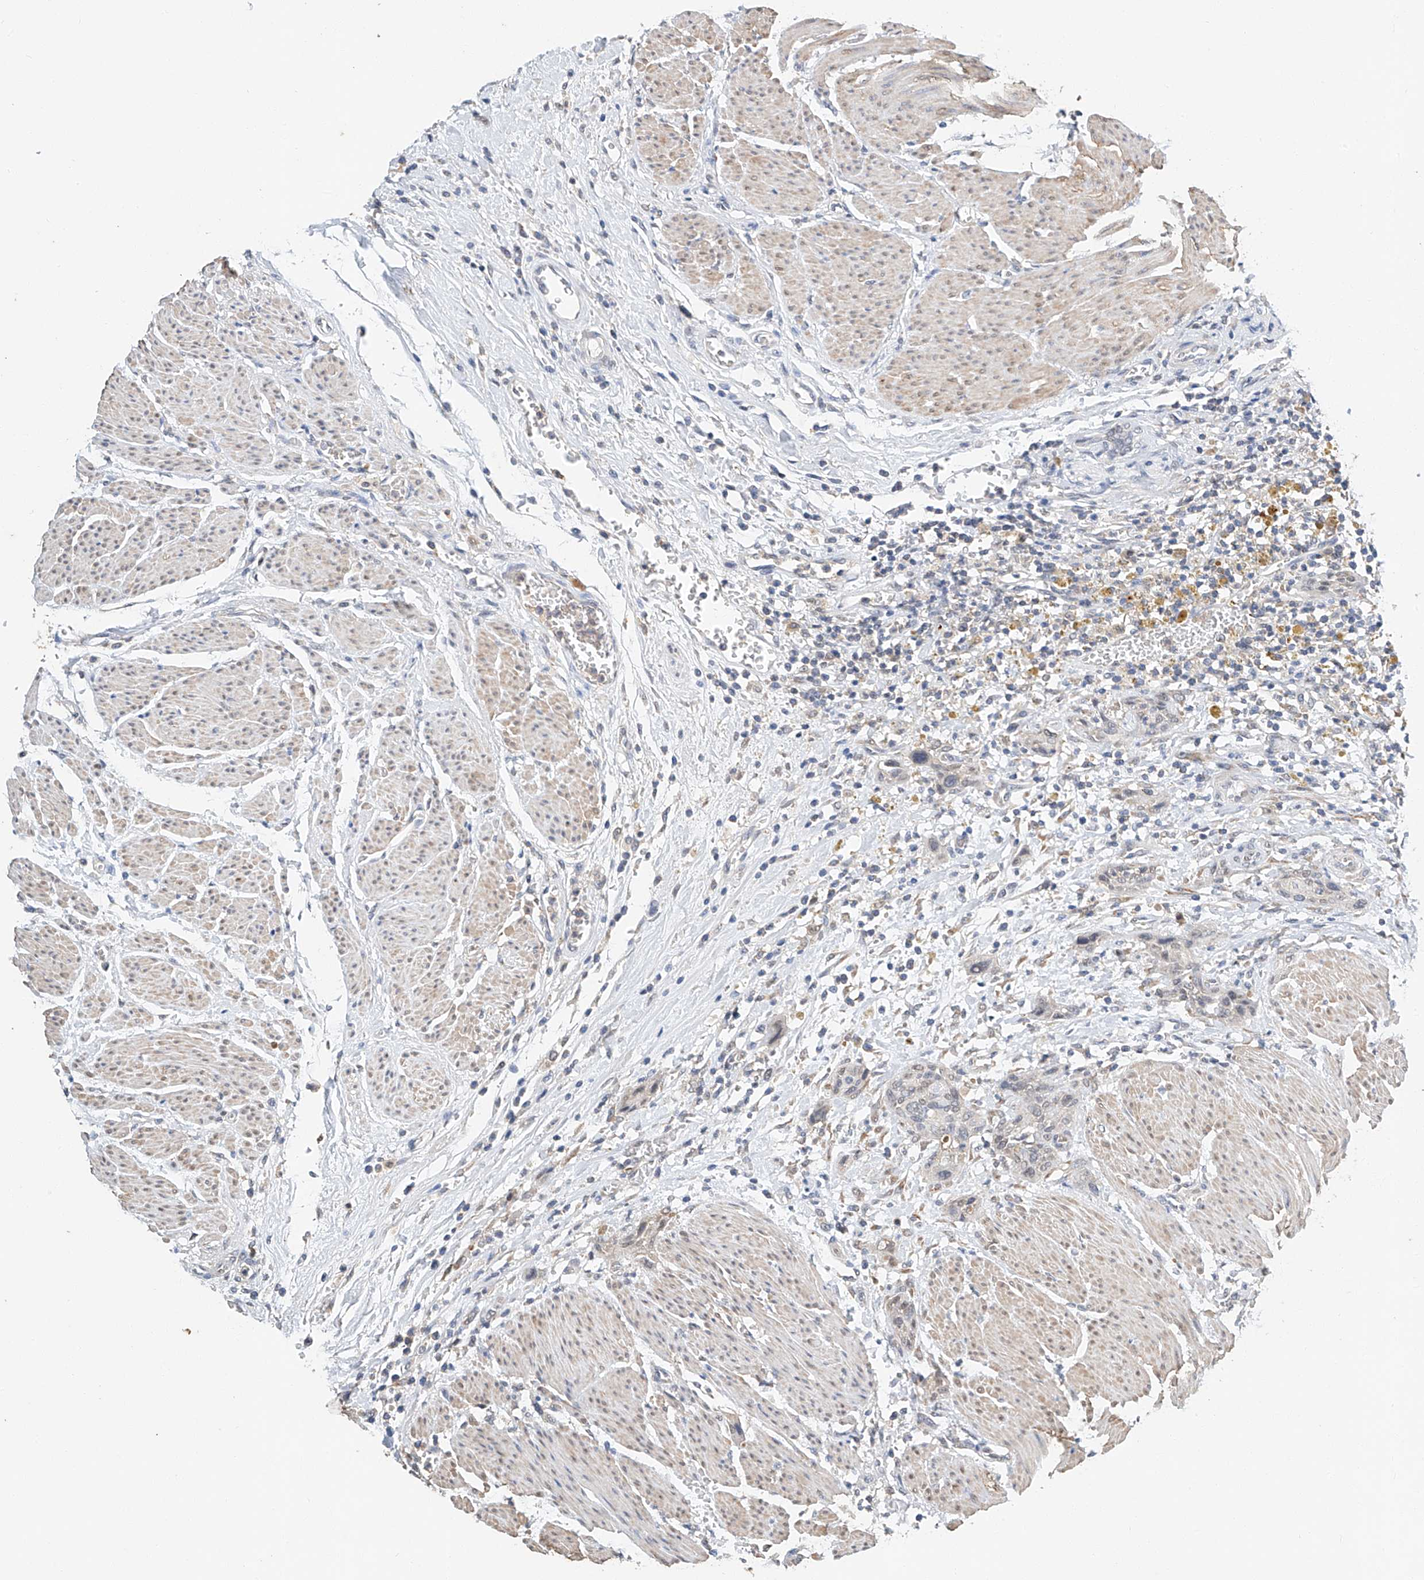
{"staining": {"intensity": "negative", "quantity": "none", "location": "none"}, "tissue": "urothelial cancer", "cell_type": "Tumor cells", "image_type": "cancer", "snomed": [{"axis": "morphology", "description": "Urothelial carcinoma, High grade"}, {"axis": "topography", "description": "Urinary bladder"}], "caption": "Urothelial cancer was stained to show a protein in brown. There is no significant expression in tumor cells.", "gene": "CTDP1", "patient": {"sex": "male", "age": 35}}